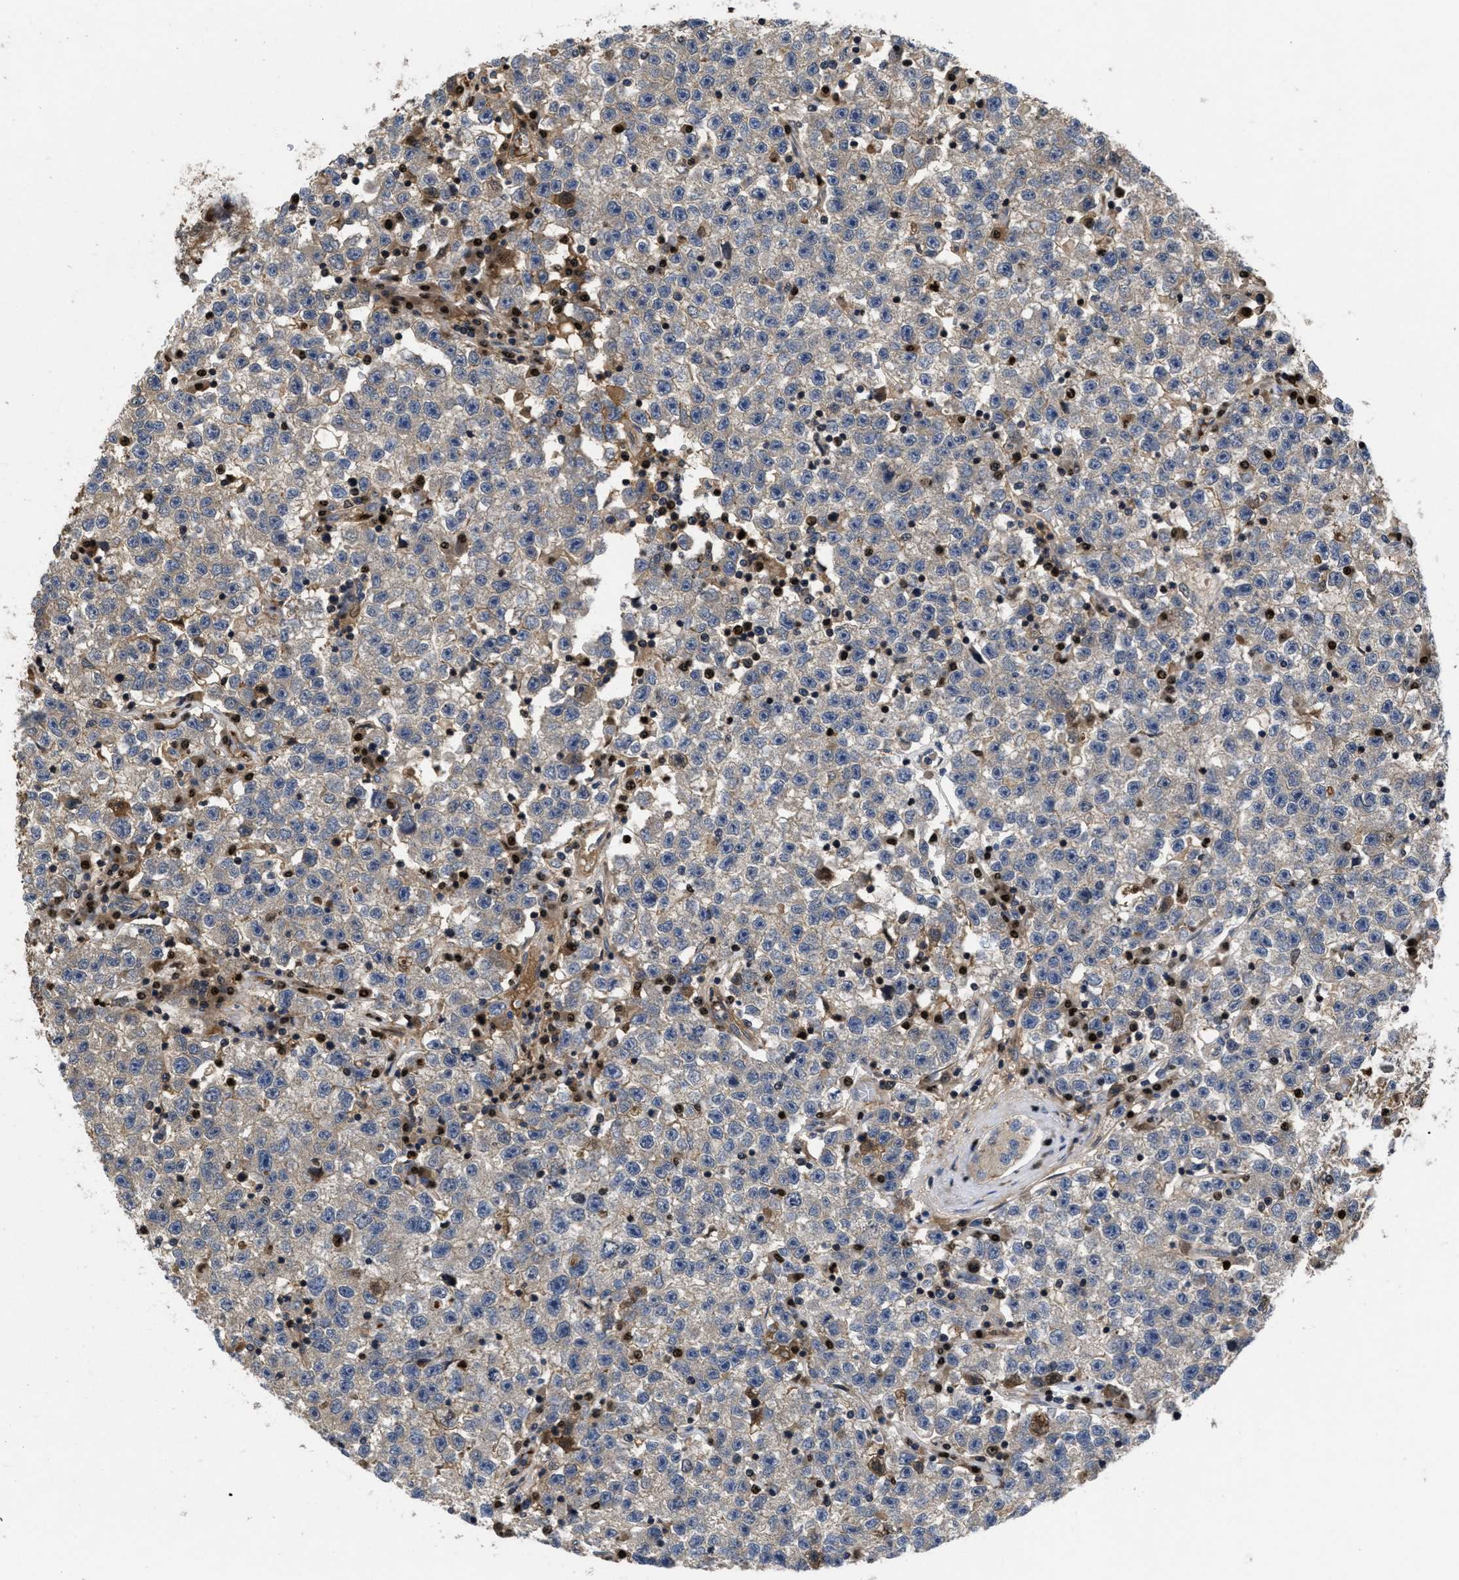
{"staining": {"intensity": "weak", "quantity": ">75%", "location": "cytoplasmic/membranous"}, "tissue": "testis cancer", "cell_type": "Tumor cells", "image_type": "cancer", "snomed": [{"axis": "morphology", "description": "Seminoma, NOS"}, {"axis": "topography", "description": "Testis"}], "caption": "Tumor cells reveal low levels of weak cytoplasmic/membranous expression in about >75% of cells in human seminoma (testis).", "gene": "FAM200A", "patient": {"sex": "male", "age": 22}}